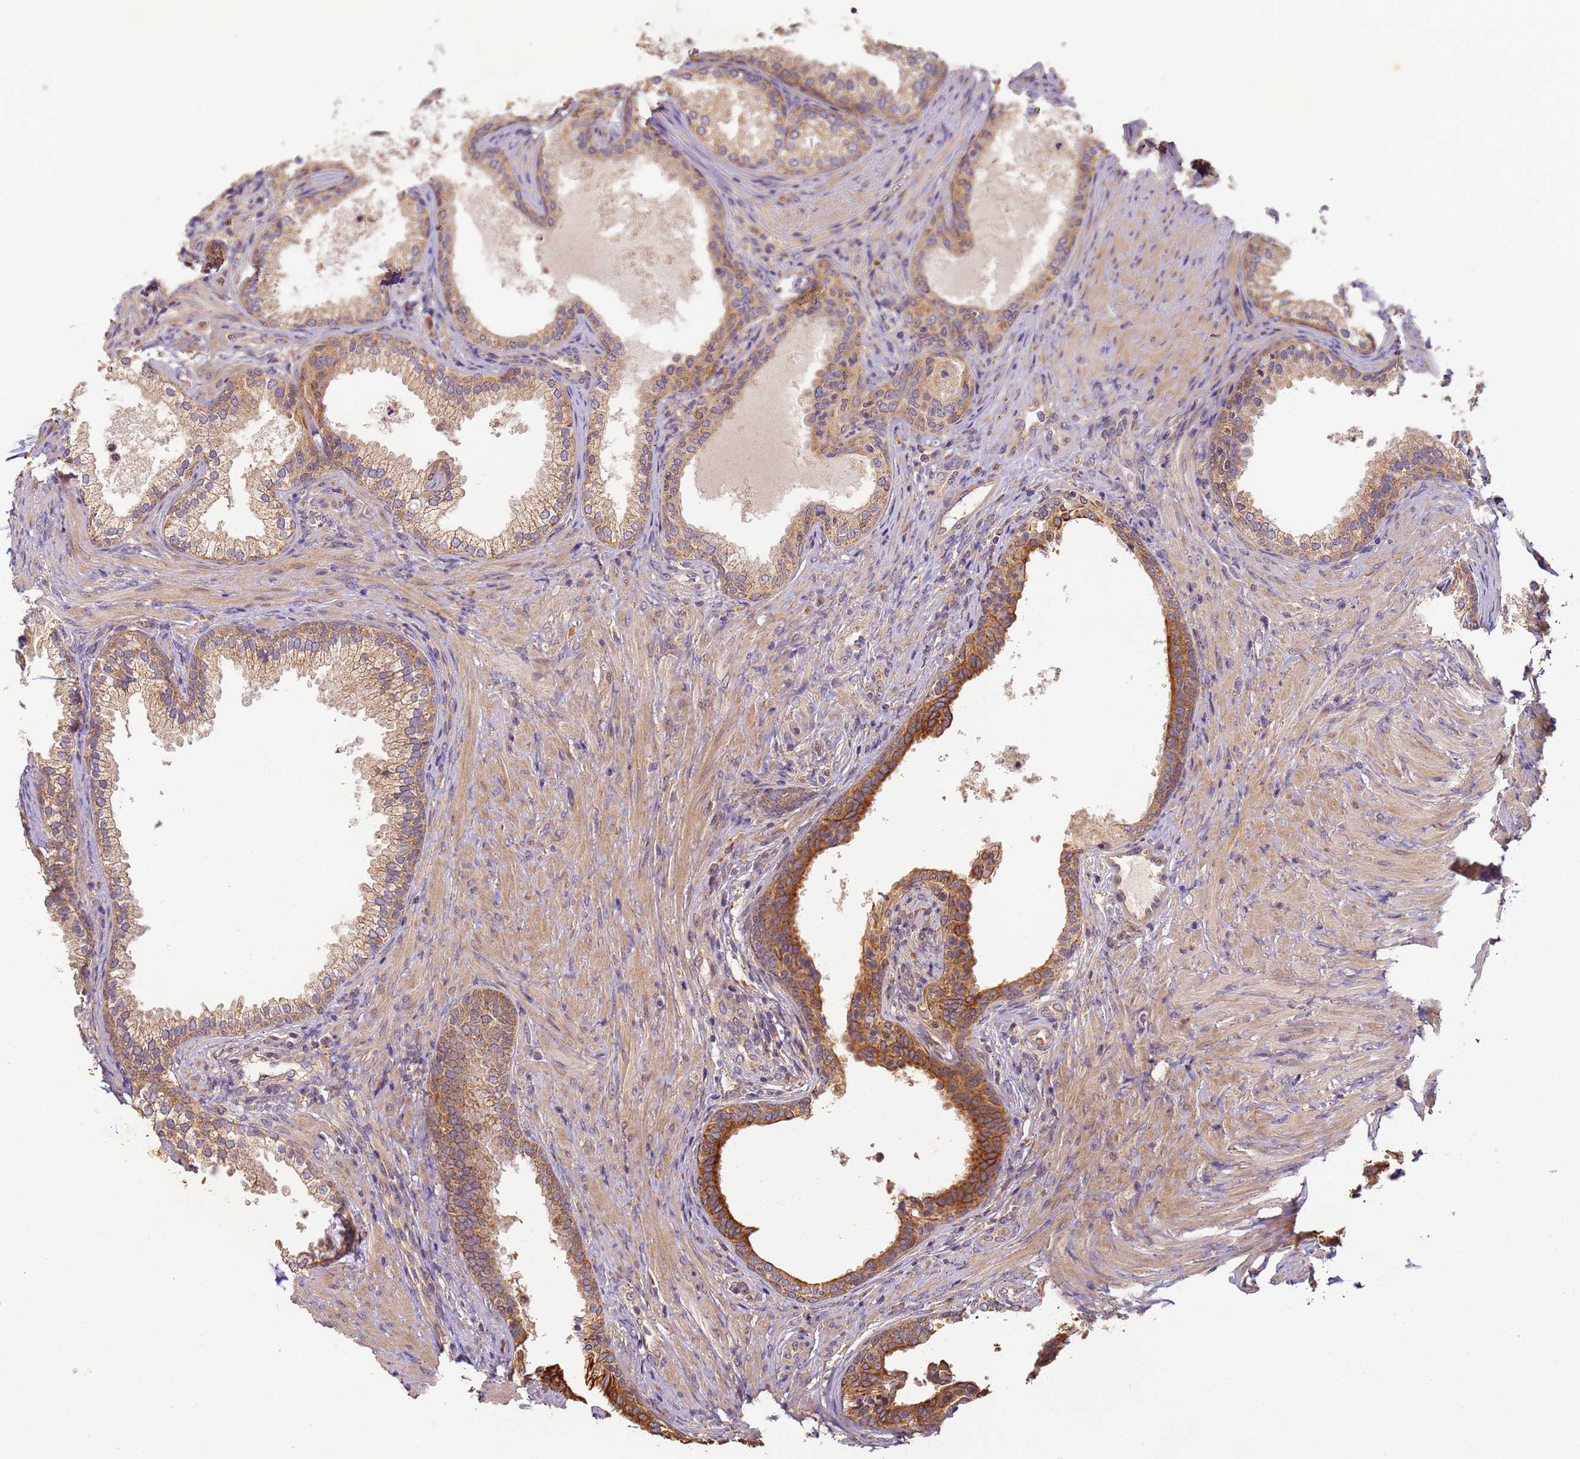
{"staining": {"intensity": "strong", "quantity": "25%-75%", "location": "cytoplasmic/membranous"}, "tissue": "prostate", "cell_type": "Glandular cells", "image_type": "normal", "snomed": [{"axis": "morphology", "description": "Normal tissue, NOS"}, {"axis": "topography", "description": "Prostate"}], "caption": "An immunohistochemistry micrograph of normal tissue is shown. Protein staining in brown shows strong cytoplasmic/membranous positivity in prostate within glandular cells.", "gene": "TIGAR", "patient": {"sex": "male", "age": 76}}